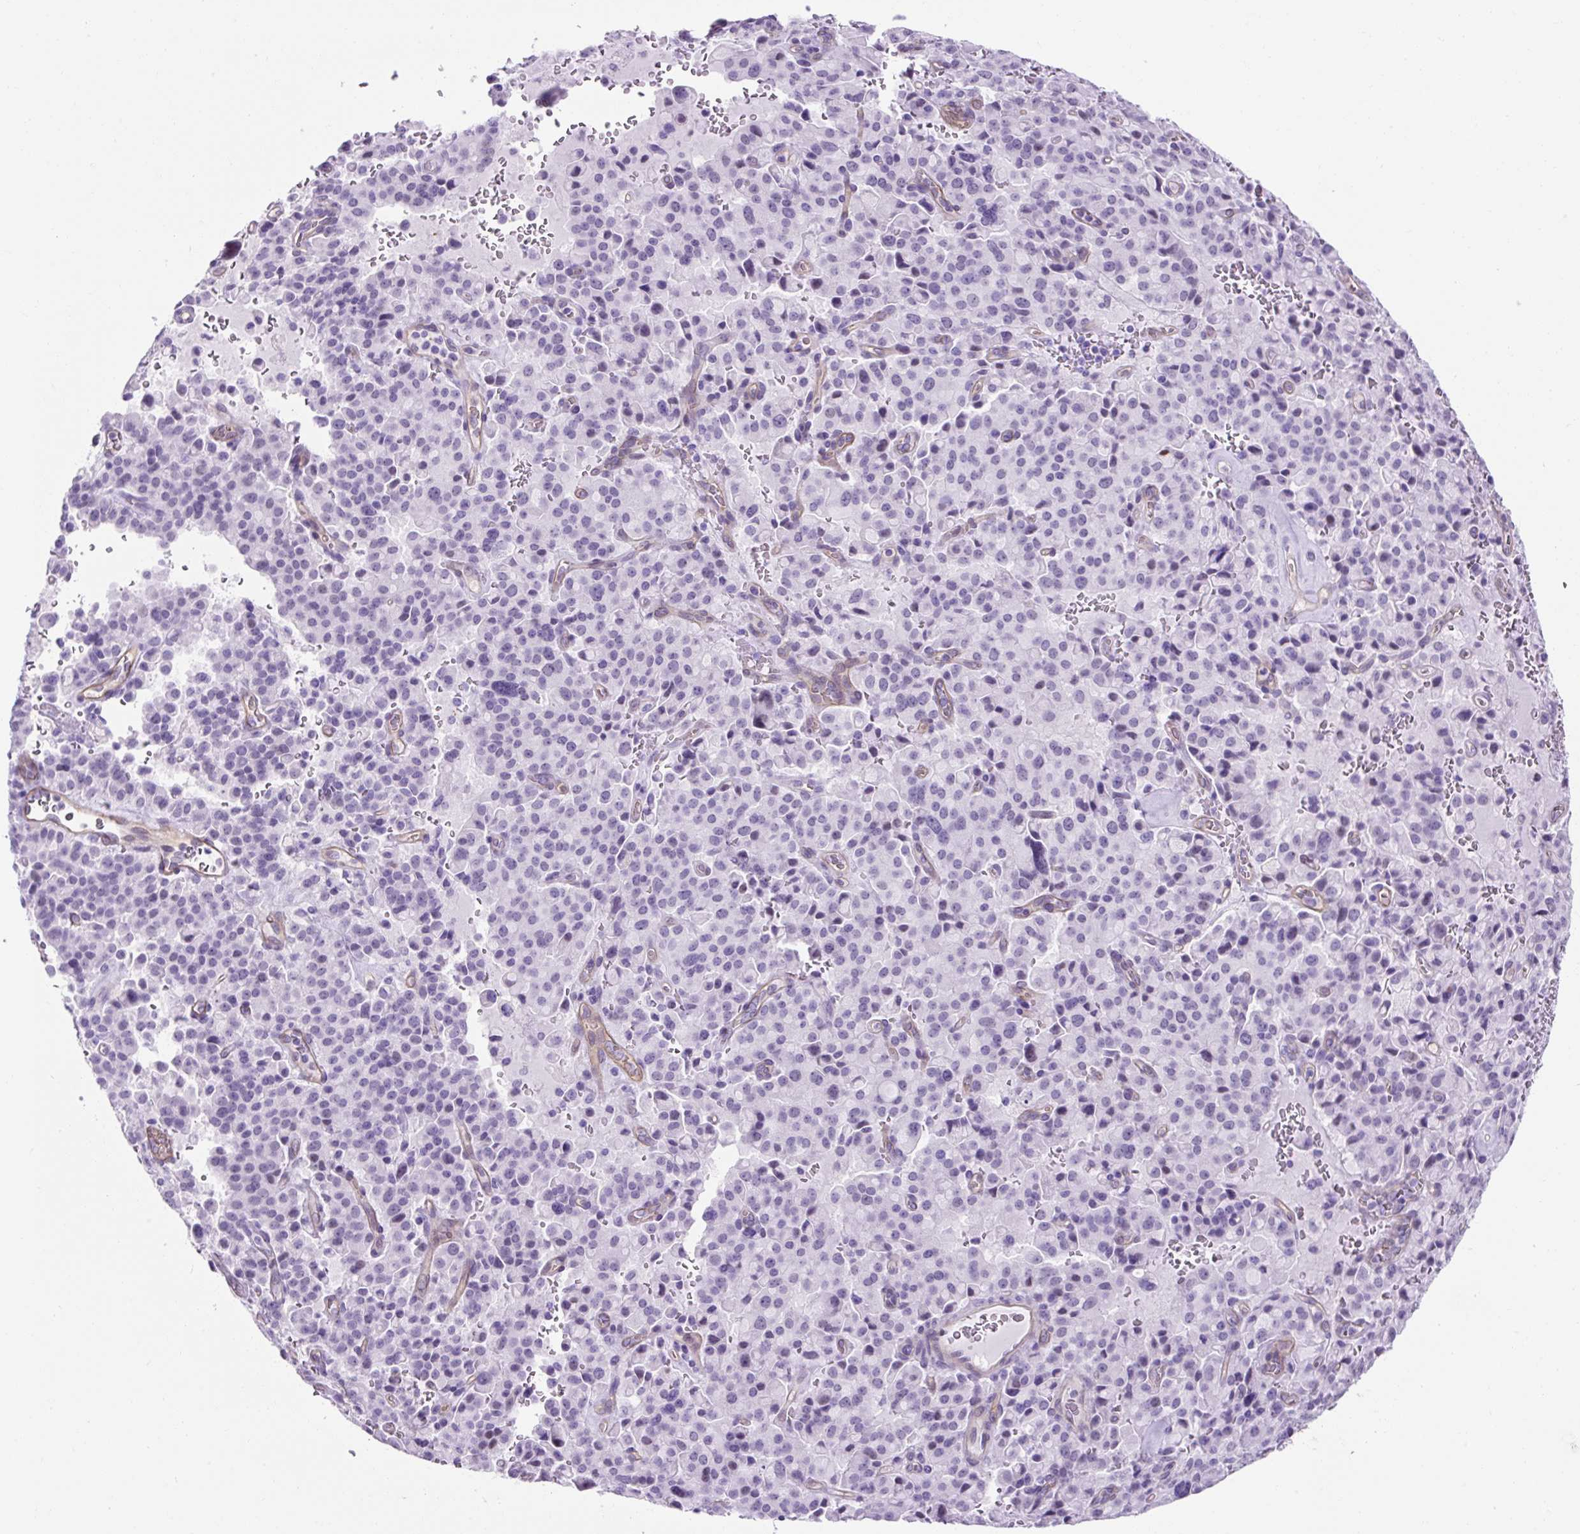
{"staining": {"intensity": "negative", "quantity": "none", "location": "none"}, "tissue": "pancreatic cancer", "cell_type": "Tumor cells", "image_type": "cancer", "snomed": [{"axis": "morphology", "description": "Adenocarcinoma, NOS"}, {"axis": "topography", "description": "Pancreas"}], "caption": "A photomicrograph of pancreatic cancer (adenocarcinoma) stained for a protein exhibits no brown staining in tumor cells.", "gene": "KRT12", "patient": {"sex": "male", "age": 65}}